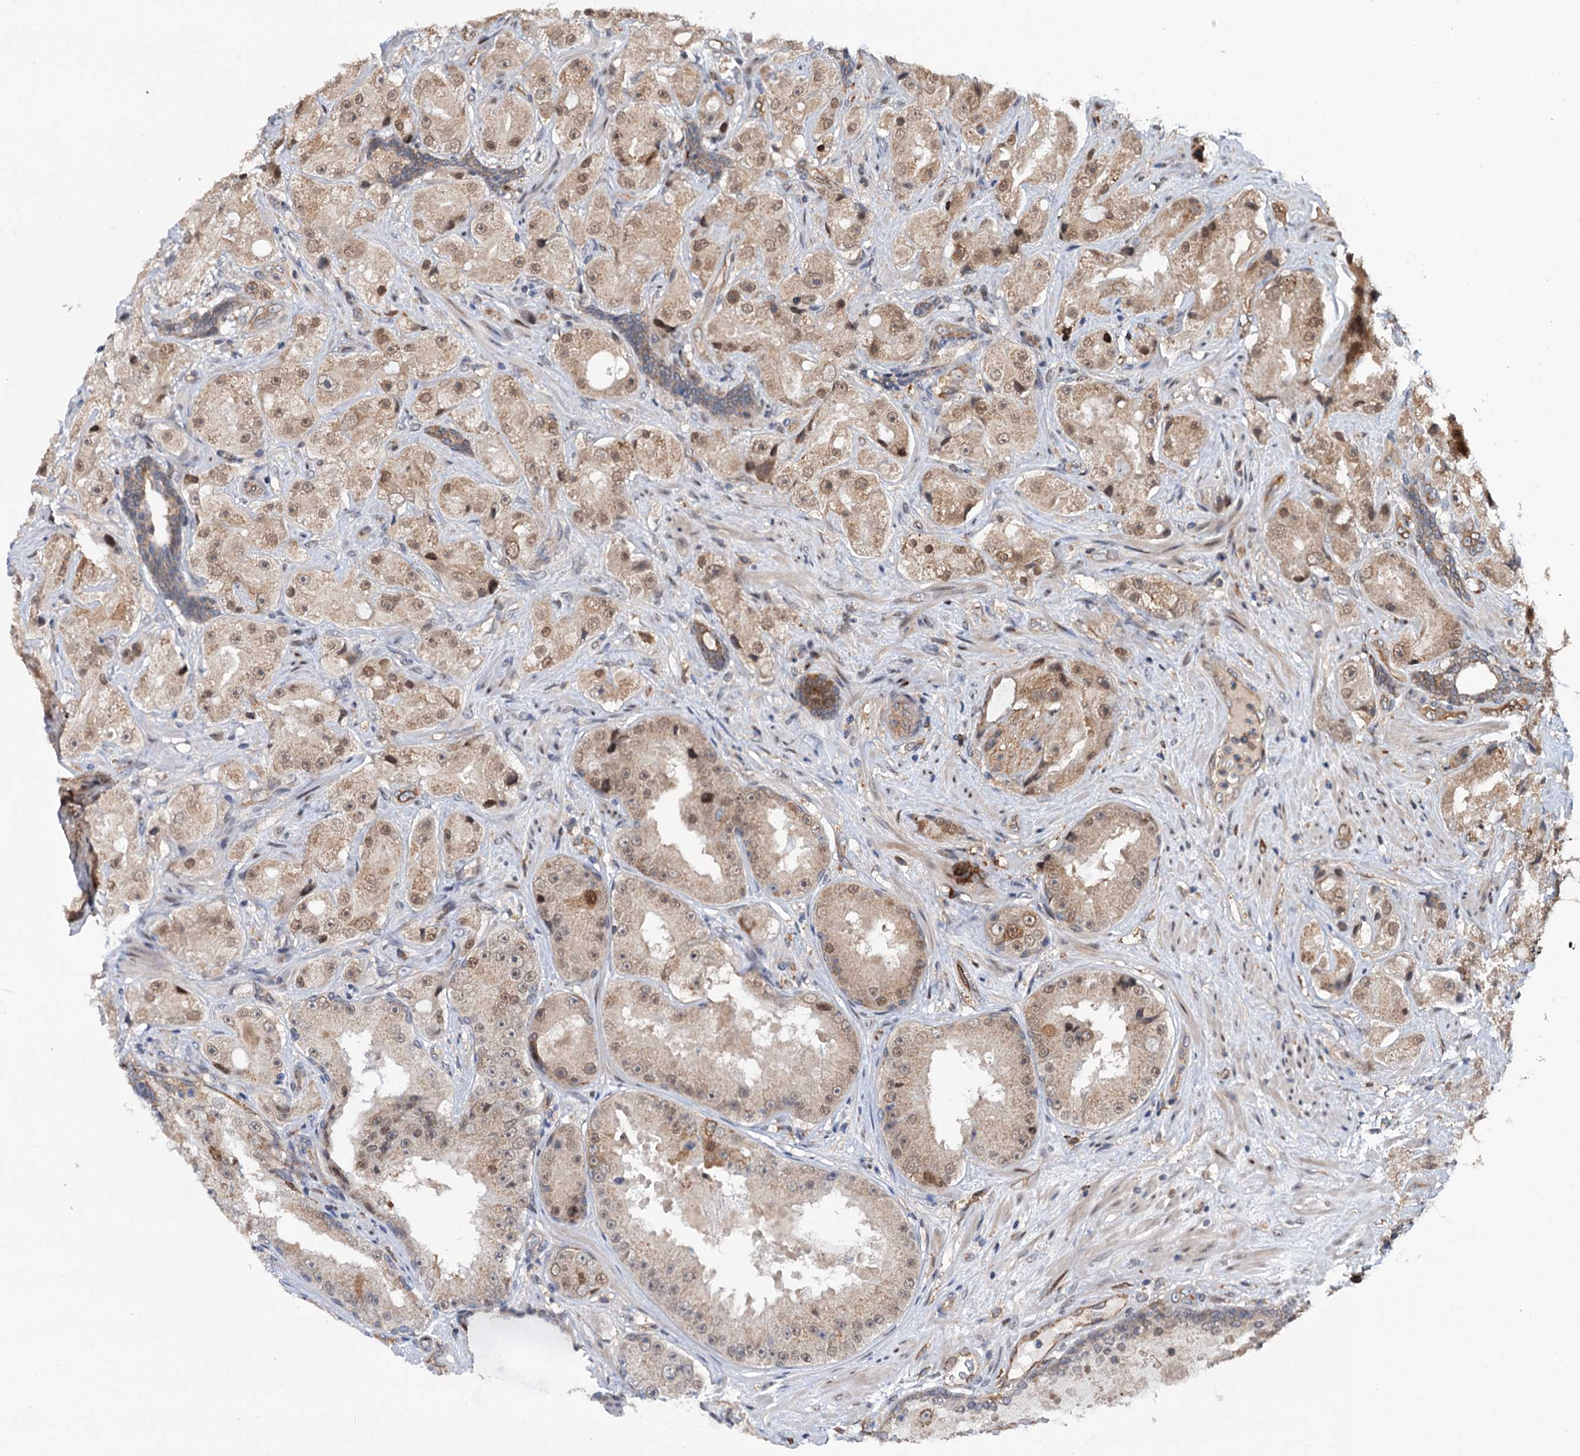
{"staining": {"intensity": "moderate", "quantity": ">75%", "location": "cytoplasmic/membranous,nuclear"}, "tissue": "prostate cancer", "cell_type": "Tumor cells", "image_type": "cancer", "snomed": [{"axis": "morphology", "description": "Adenocarcinoma, High grade"}, {"axis": "topography", "description": "Prostate"}], "caption": "An image showing moderate cytoplasmic/membranous and nuclear staining in approximately >75% of tumor cells in prostate cancer, as visualized by brown immunohistochemical staining.", "gene": "NCAPD2", "patient": {"sex": "male", "age": 73}}